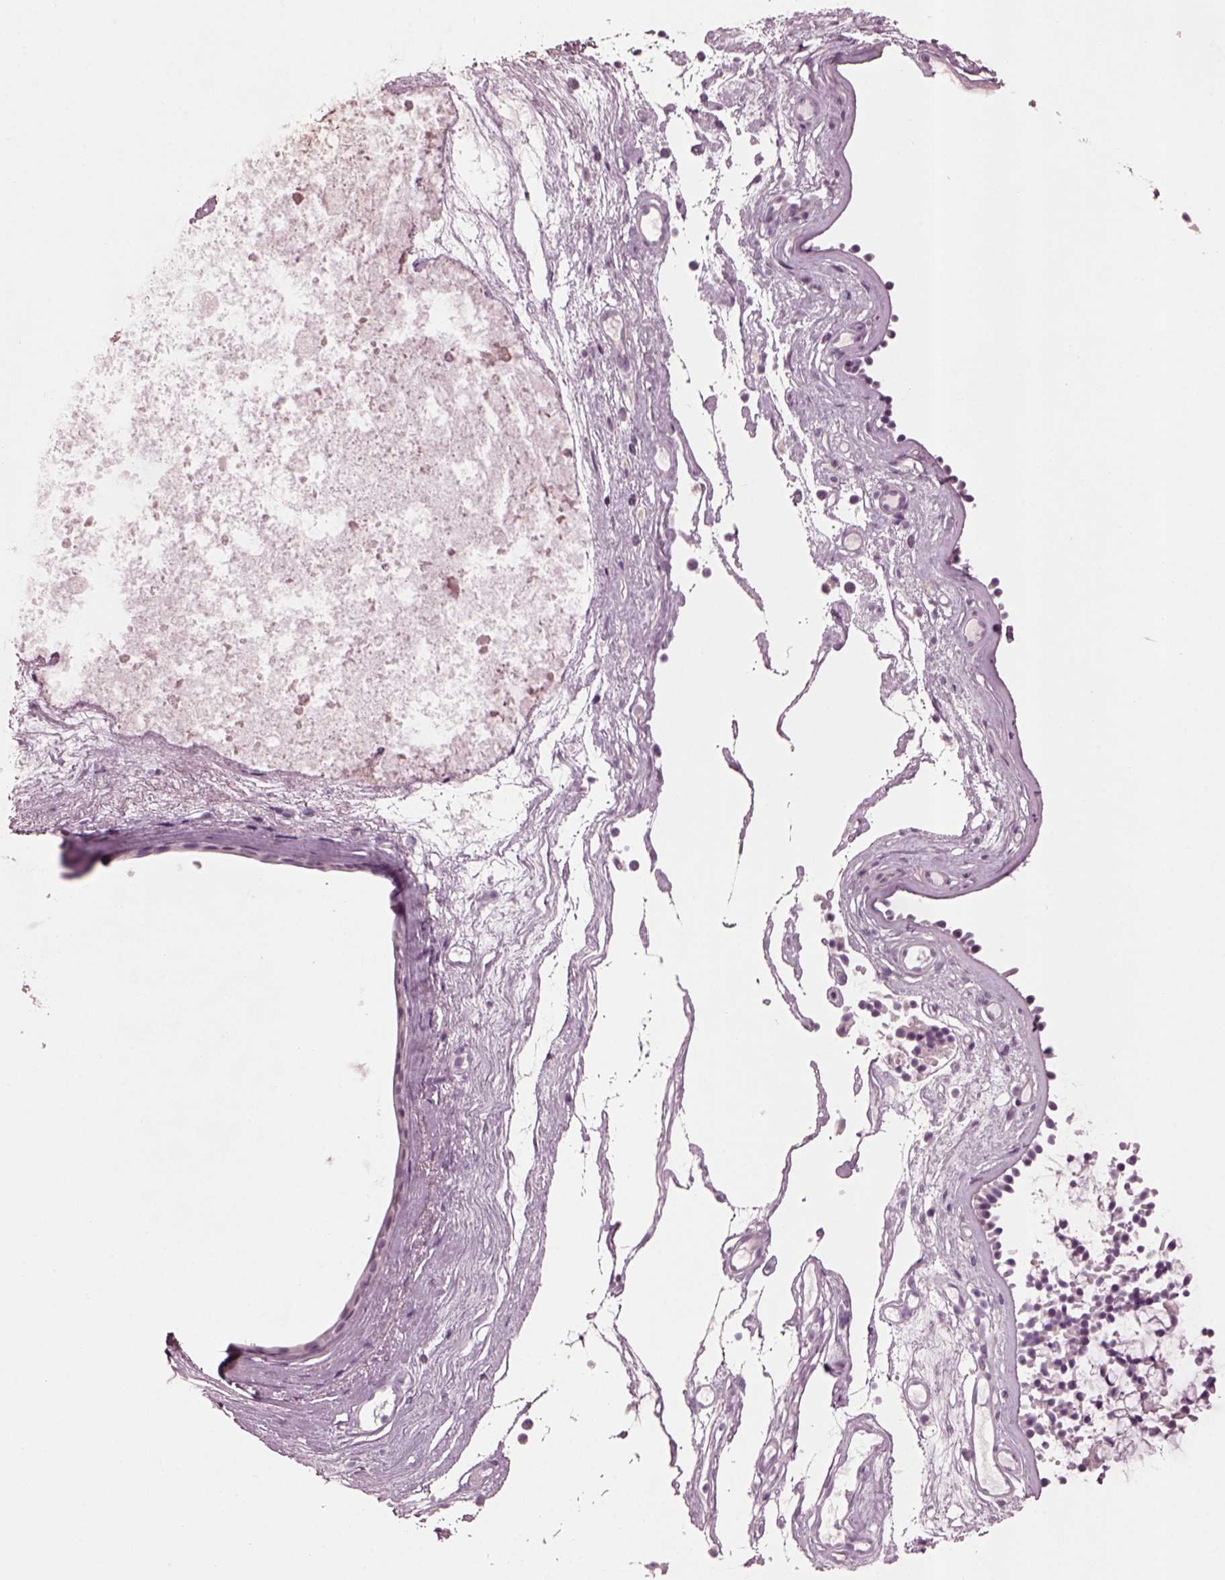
{"staining": {"intensity": "negative", "quantity": "none", "location": "none"}, "tissue": "nasopharynx", "cell_type": "Respiratory epithelial cells", "image_type": "normal", "snomed": [{"axis": "morphology", "description": "Normal tissue, NOS"}, {"axis": "topography", "description": "Nasopharynx"}], "caption": "The IHC micrograph has no significant expression in respiratory epithelial cells of nasopharynx.", "gene": "SLC6A17", "patient": {"sex": "female", "age": 85}}